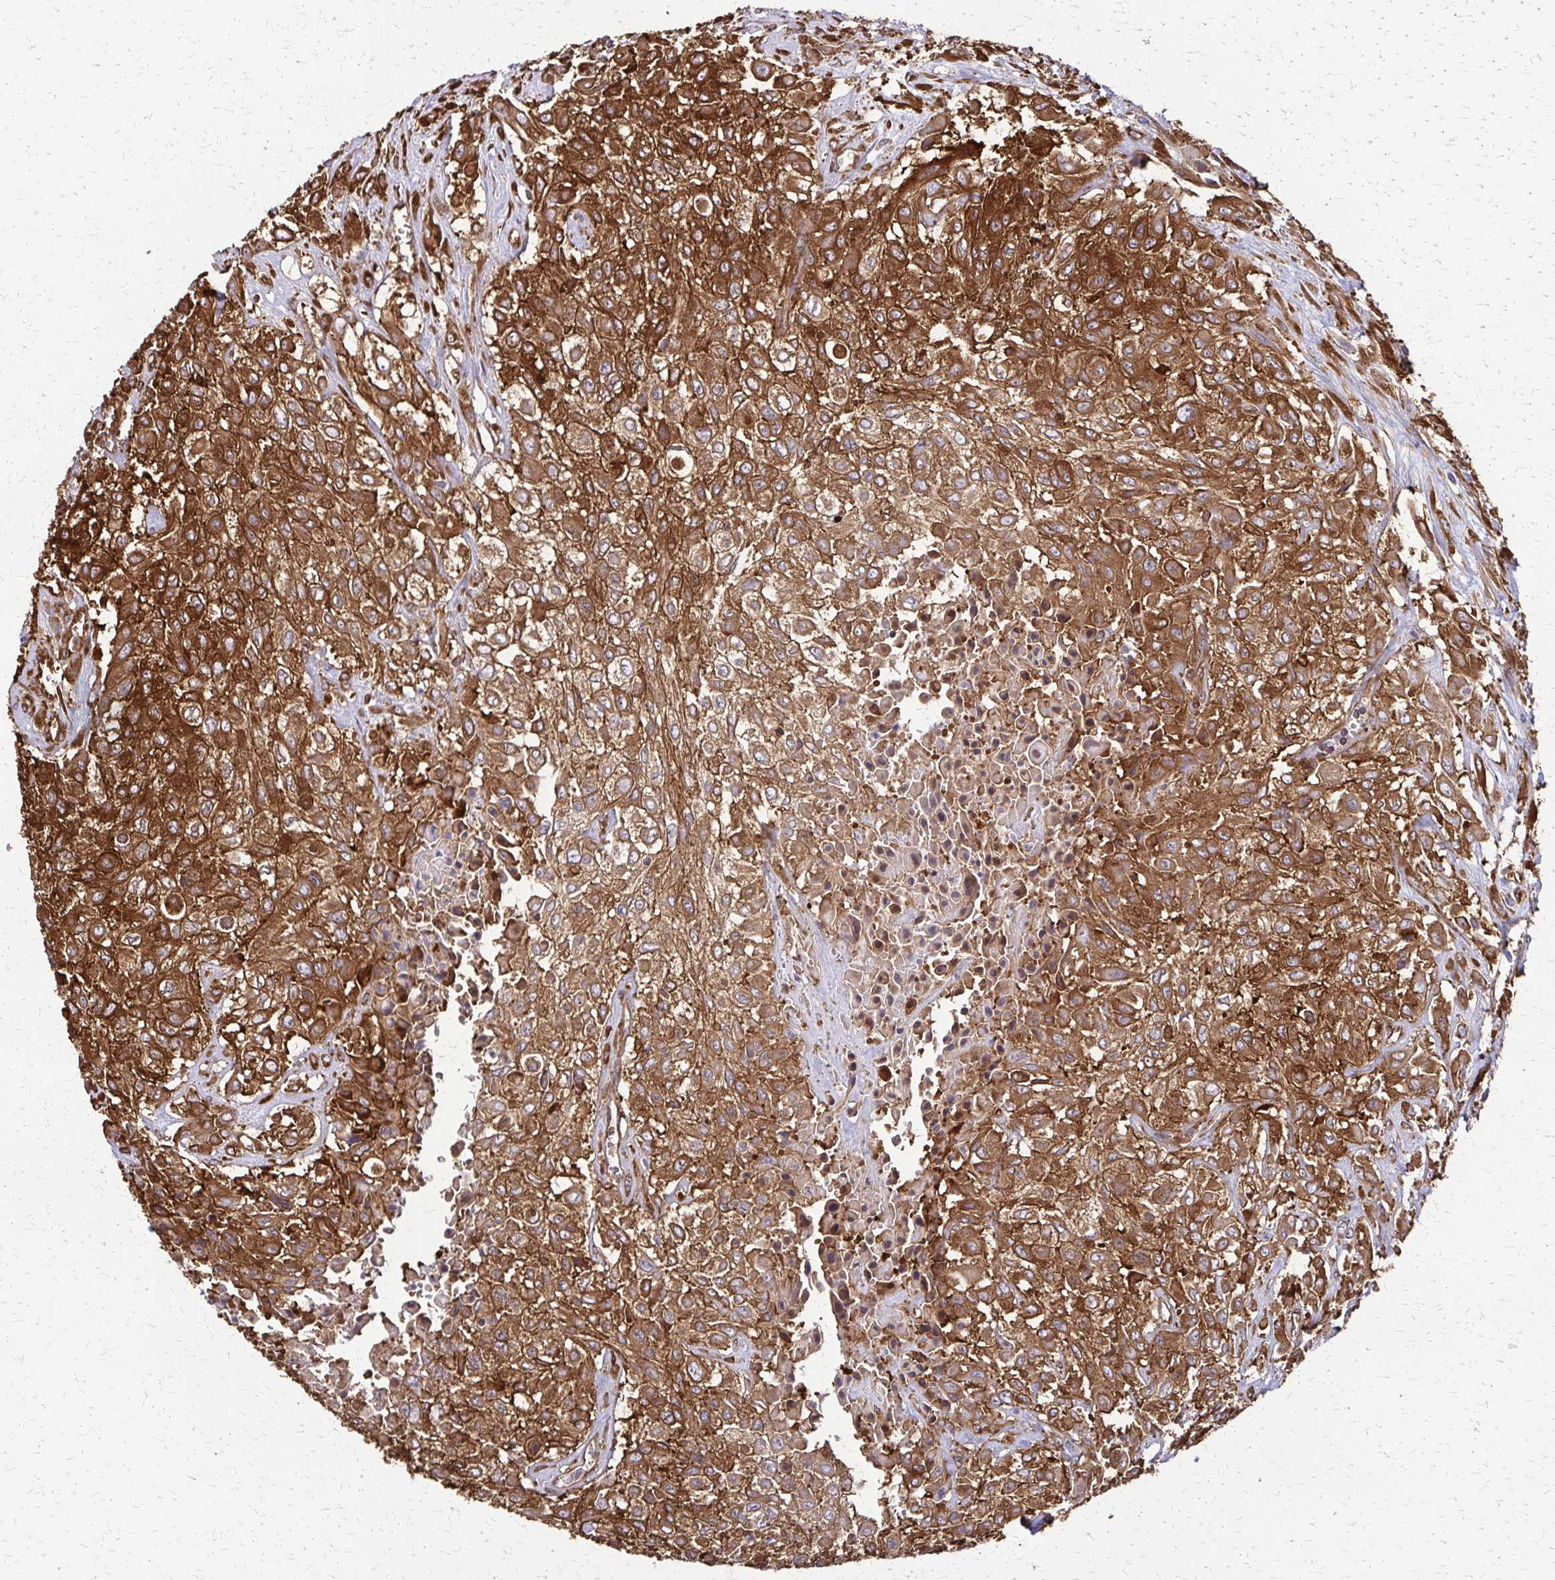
{"staining": {"intensity": "moderate", "quantity": ">75%", "location": "cytoplasmic/membranous"}, "tissue": "urothelial cancer", "cell_type": "Tumor cells", "image_type": "cancer", "snomed": [{"axis": "morphology", "description": "Urothelial carcinoma, High grade"}, {"axis": "topography", "description": "Urinary bladder"}], "caption": "High-grade urothelial carcinoma stained with a brown dye reveals moderate cytoplasmic/membranous positive positivity in approximately >75% of tumor cells.", "gene": "EEF2", "patient": {"sex": "male", "age": 57}}